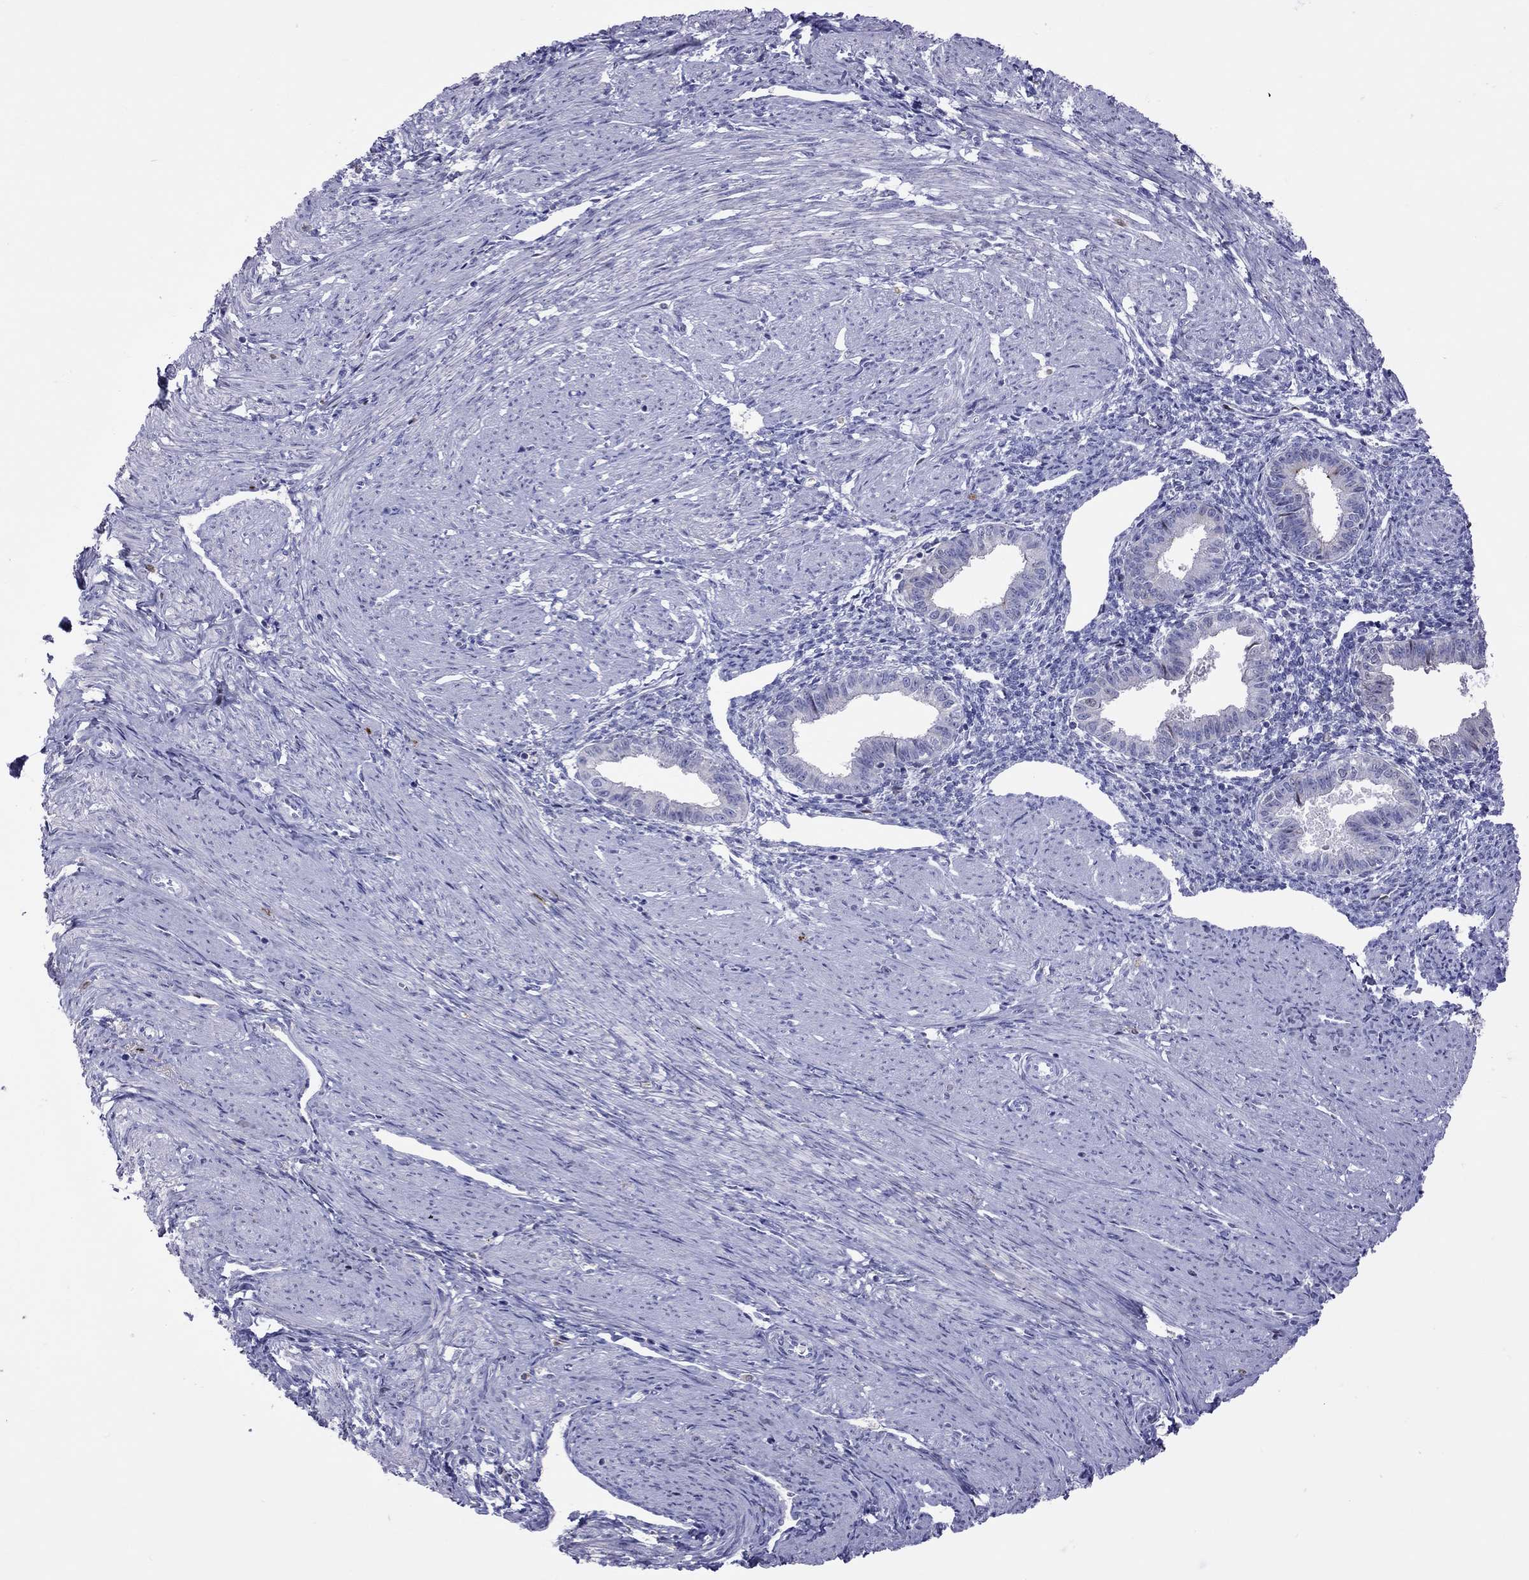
{"staining": {"intensity": "strong", "quantity": "<25%", "location": "nuclear"}, "tissue": "endometrium", "cell_type": "Cells in endometrial stroma", "image_type": "normal", "snomed": [{"axis": "morphology", "description": "Normal tissue, NOS"}, {"axis": "topography", "description": "Endometrium"}], "caption": "Protein expression by immunohistochemistry (IHC) displays strong nuclear expression in approximately <25% of cells in endometrial stroma in normal endometrium.", "gene": "SERPINA3", "patient": {"sex": "female", "age": 37}}